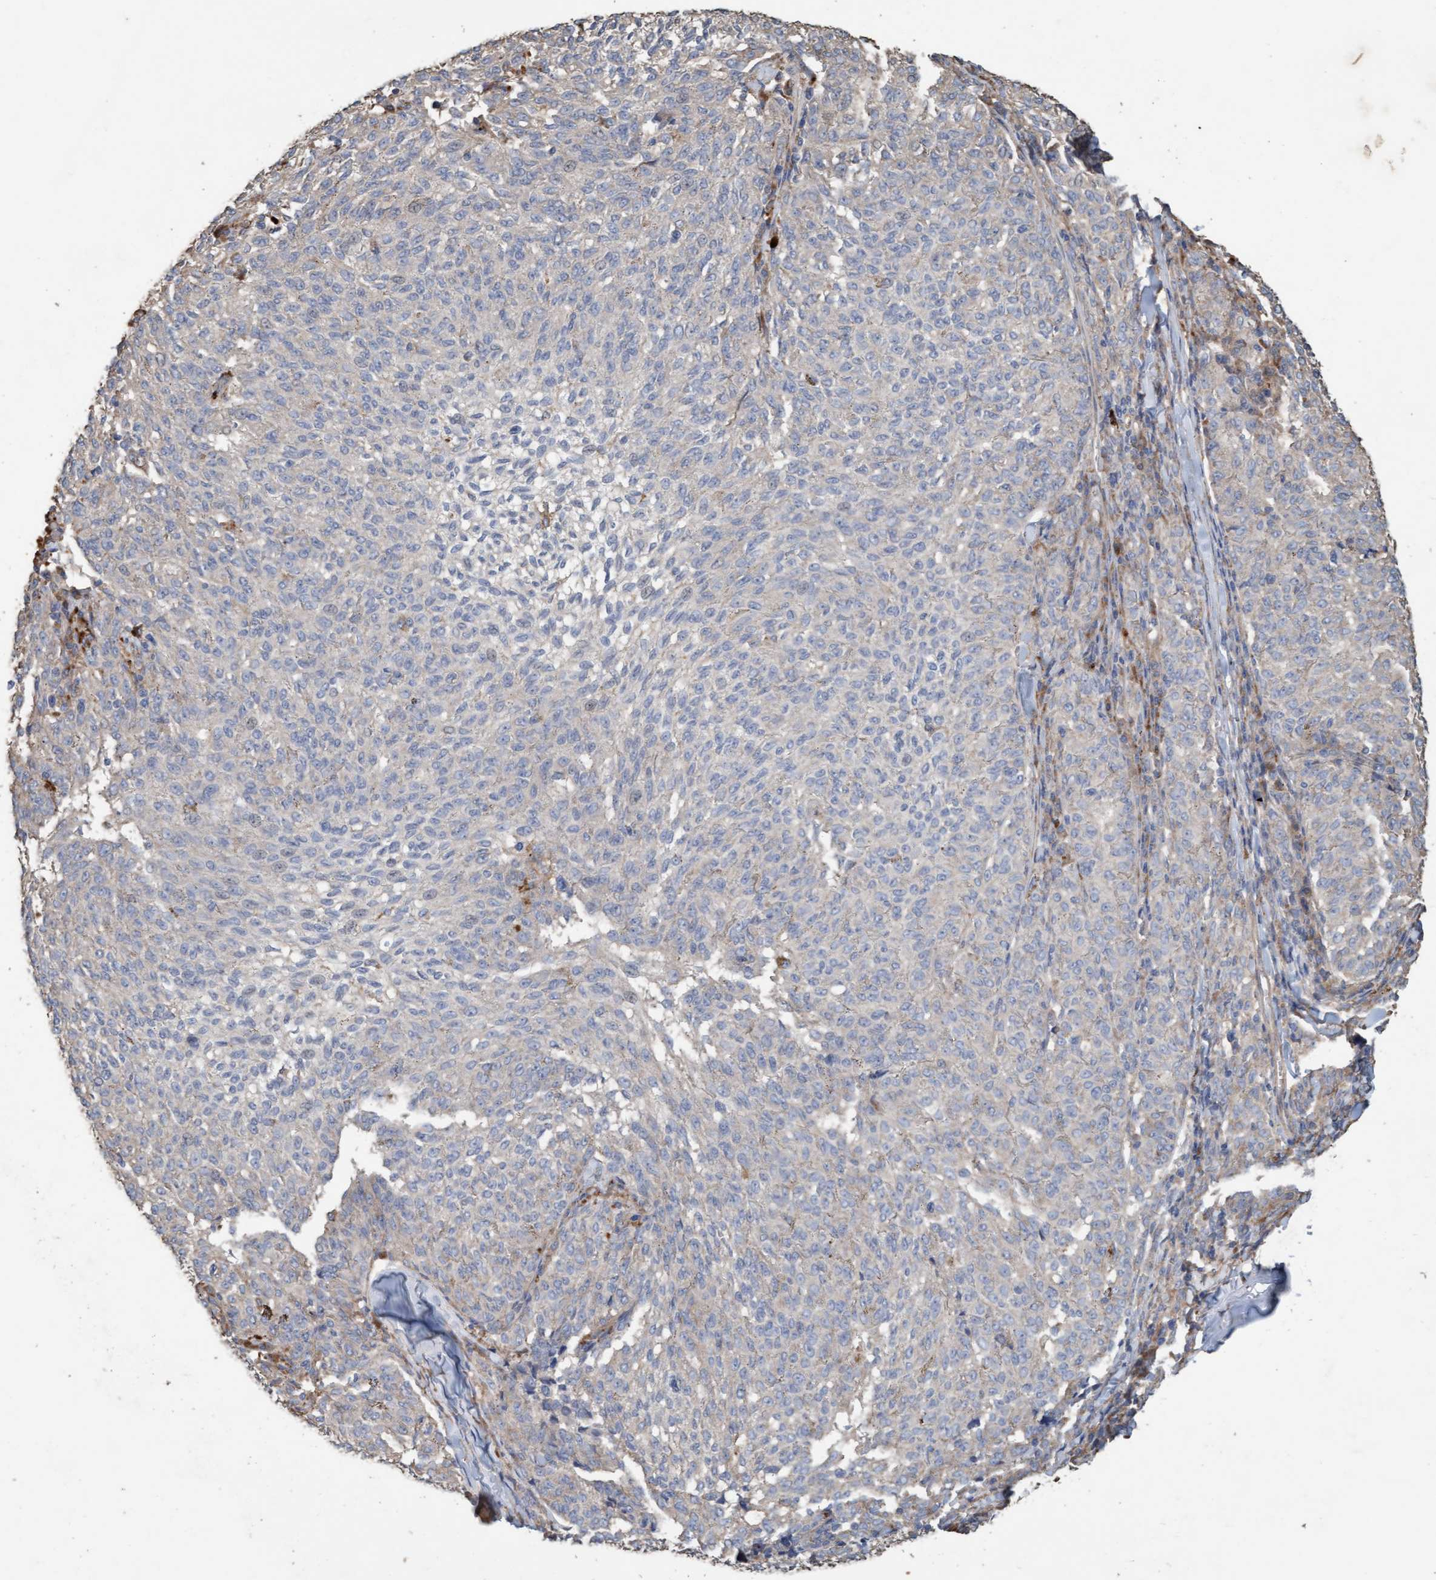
{"staining": {"intensity": "negative", "quantity": "none", "location": "none"}, "tissue": "melanoma", "cell_type": "Tumor cells", "image_type": "cancer", "snomed": [{"axis": "morphology", "description": "Malignant melanoma, NOS"}, {"axis": "topography", "description": "Skin"}], "caption": "Photomicrograph shows no significant protein positivity in tumor cells of malignant melanoma.", "gene": "LONRF1", "patient": {"sex": "female", "age": 72}}